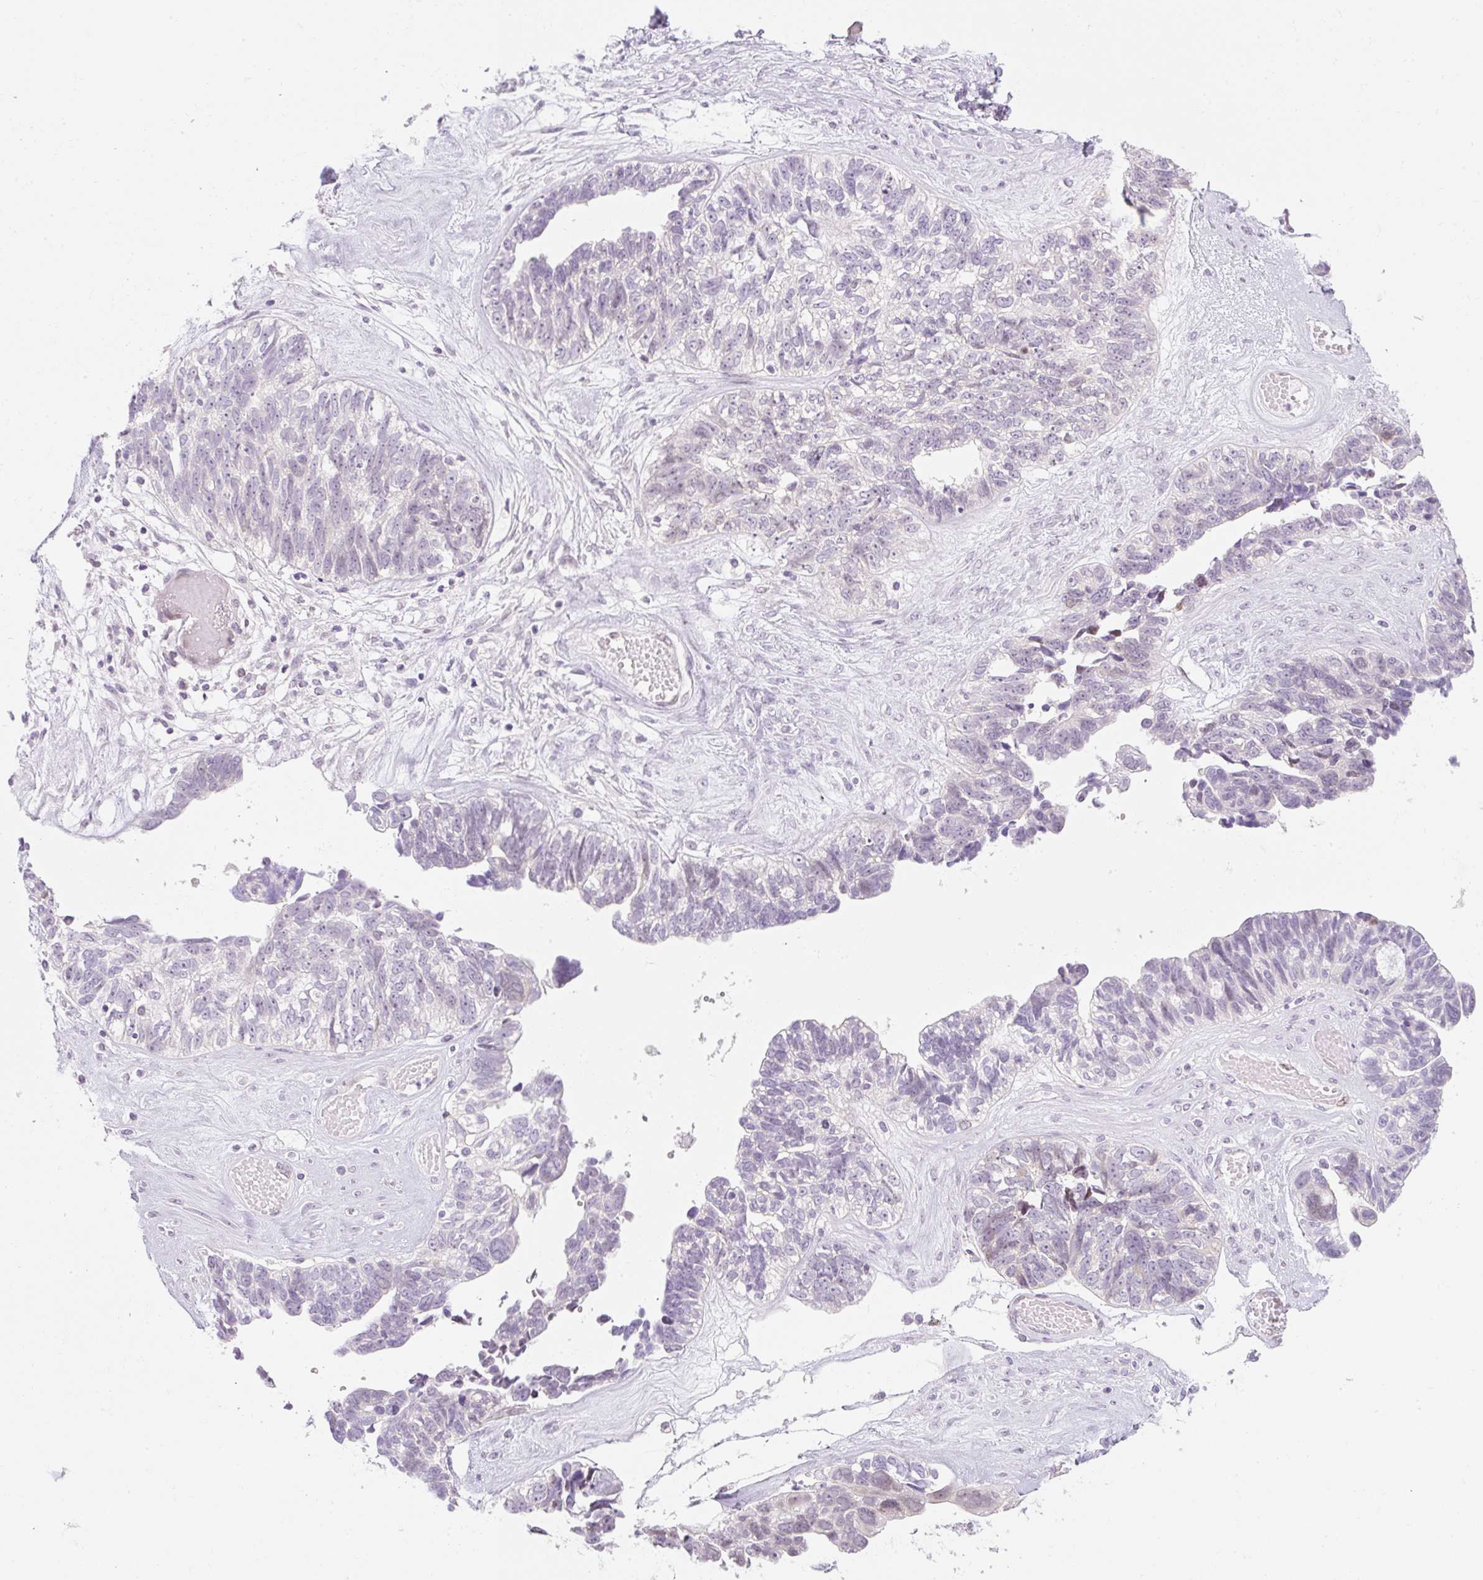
{"staining": {"intensity": "negative", "quantity": "none", "location": "none"}, "tissue": "ovarian cancer", "cell_type": "Tumor cells", "image_type": "cancer", "snomed": [{"axis": "morphology", "description": "Cystadenocarcinoma, serous, NOS"}, {"axis": "topography", "description": "Ovary"}], "caption": "Tumor cells are negative for brown protein staining in serous cystadenocarcinoma (ovarian).", "gene": "SYNE3", "patient": {"sex": "female", "age": 79}}